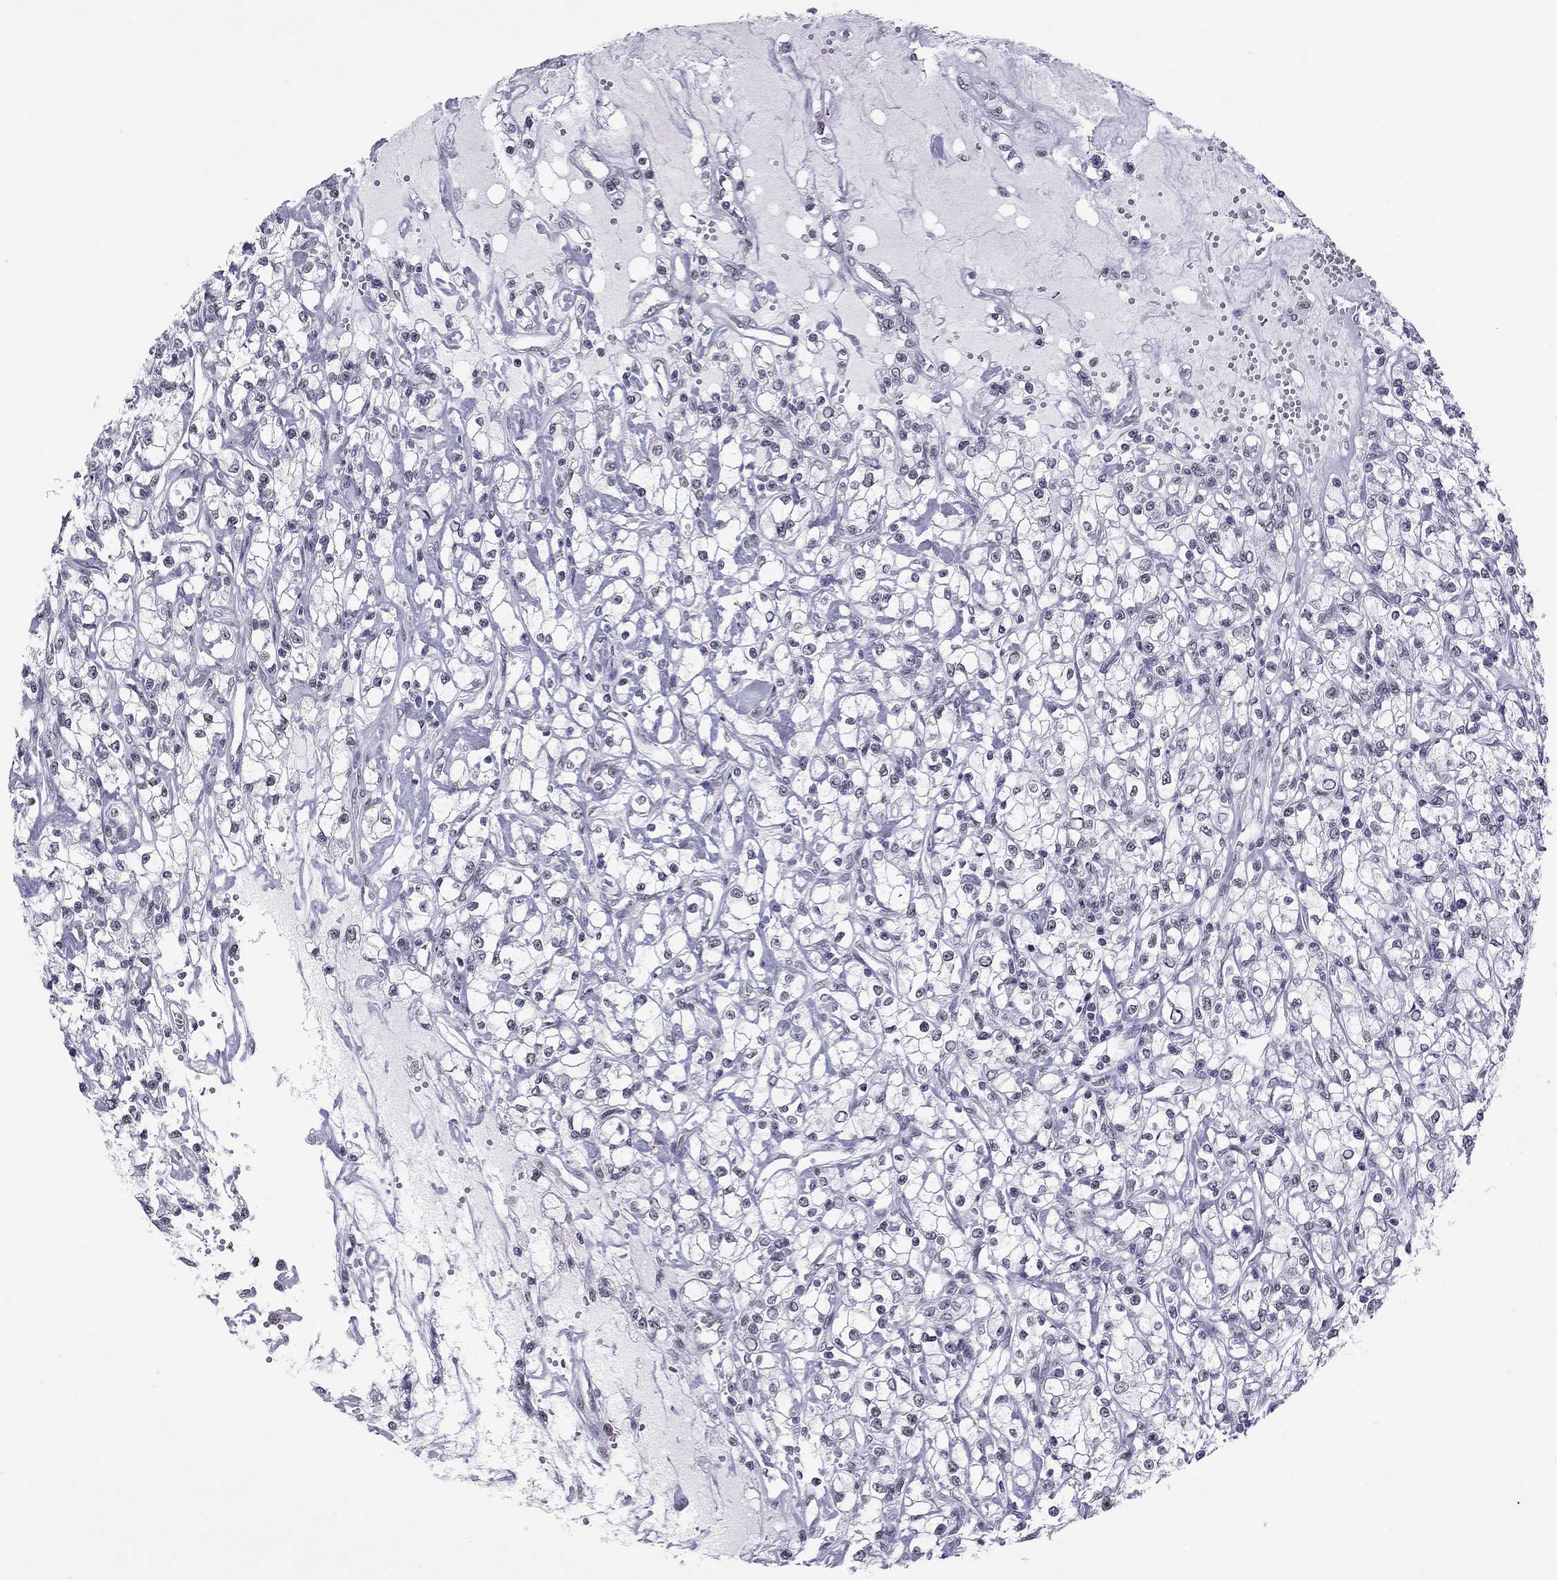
{"staining": {"intensity": "negative", "quantity": "none", "location": "none"}, "tissue": "renal cancer", "cell_type": "Tumor cells", "image_type": "cancer", "snomed": [{"axis": "morphology", "description": "Adenocarcinoma, NOS"}, {"axis": "topography", "description": "Kidney"}], "caption": "A histopathology image of human adenocarcinoma (renal) is negative for staining in tumor cells. (Brightfield microscopy of DAB (3,3'-diaminobenzidine) immunohistochemistry (IHC) at high magnification).", "gene": "PPP1R3A", "patient": {"sex": "female", "age": 59}}